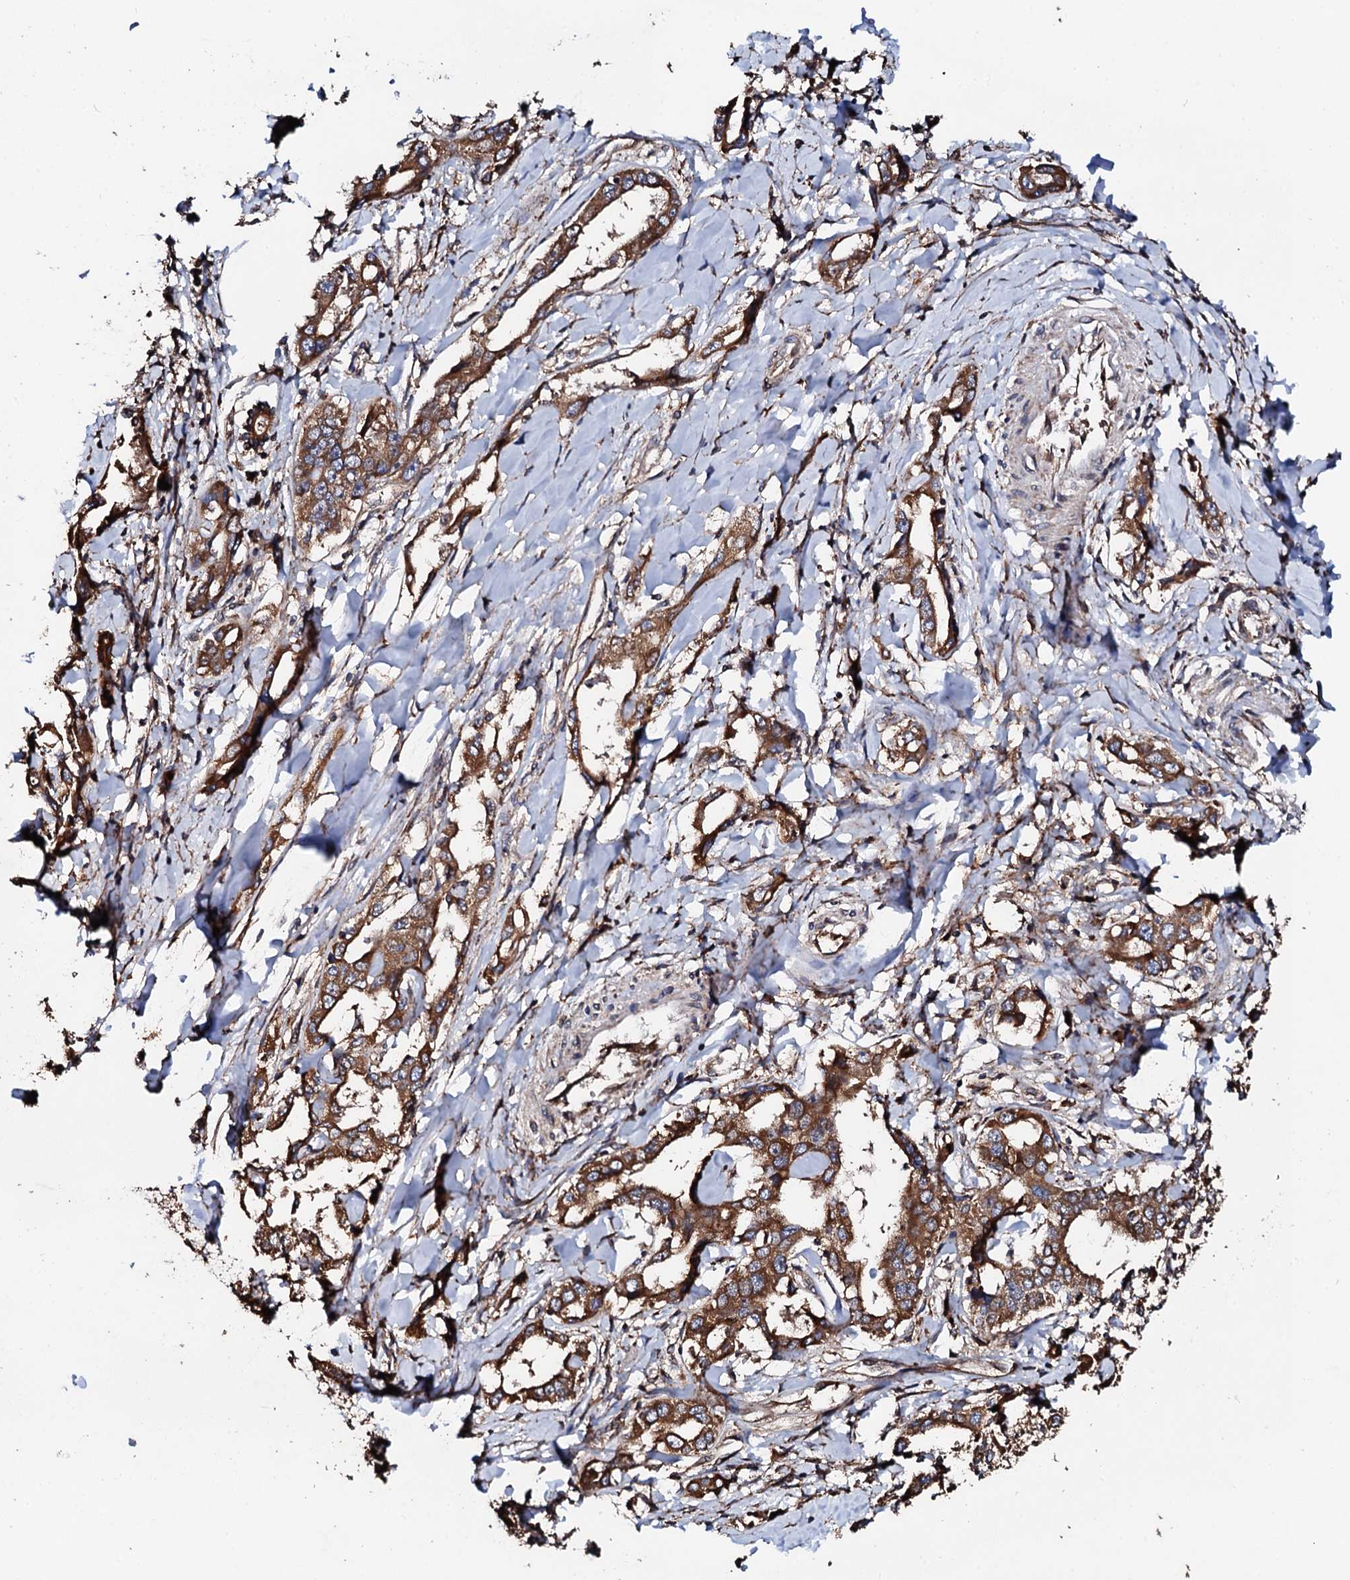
{"staining": {"intensity": "strong", "quantity": ">75%", "location": "cytoplasmic/membranous"}, "tissue": "liver cancer", "cell_type": "Tumor cells", "image_type": "cancer", "snomed": [{"axis": "morphology", "description": "Cholangiocarcinoma"}, {"axis": "topography", "description": "Liver"}], "caption": "DAB immunohistochemical staining of human liver cholangiocarcinoma demonstrates strong cytoplasmic/membranous protein staining in approximately >75% of tumor cells.", "gene": "CKAP5", "patient": {"sex": "male", "age": 59}}